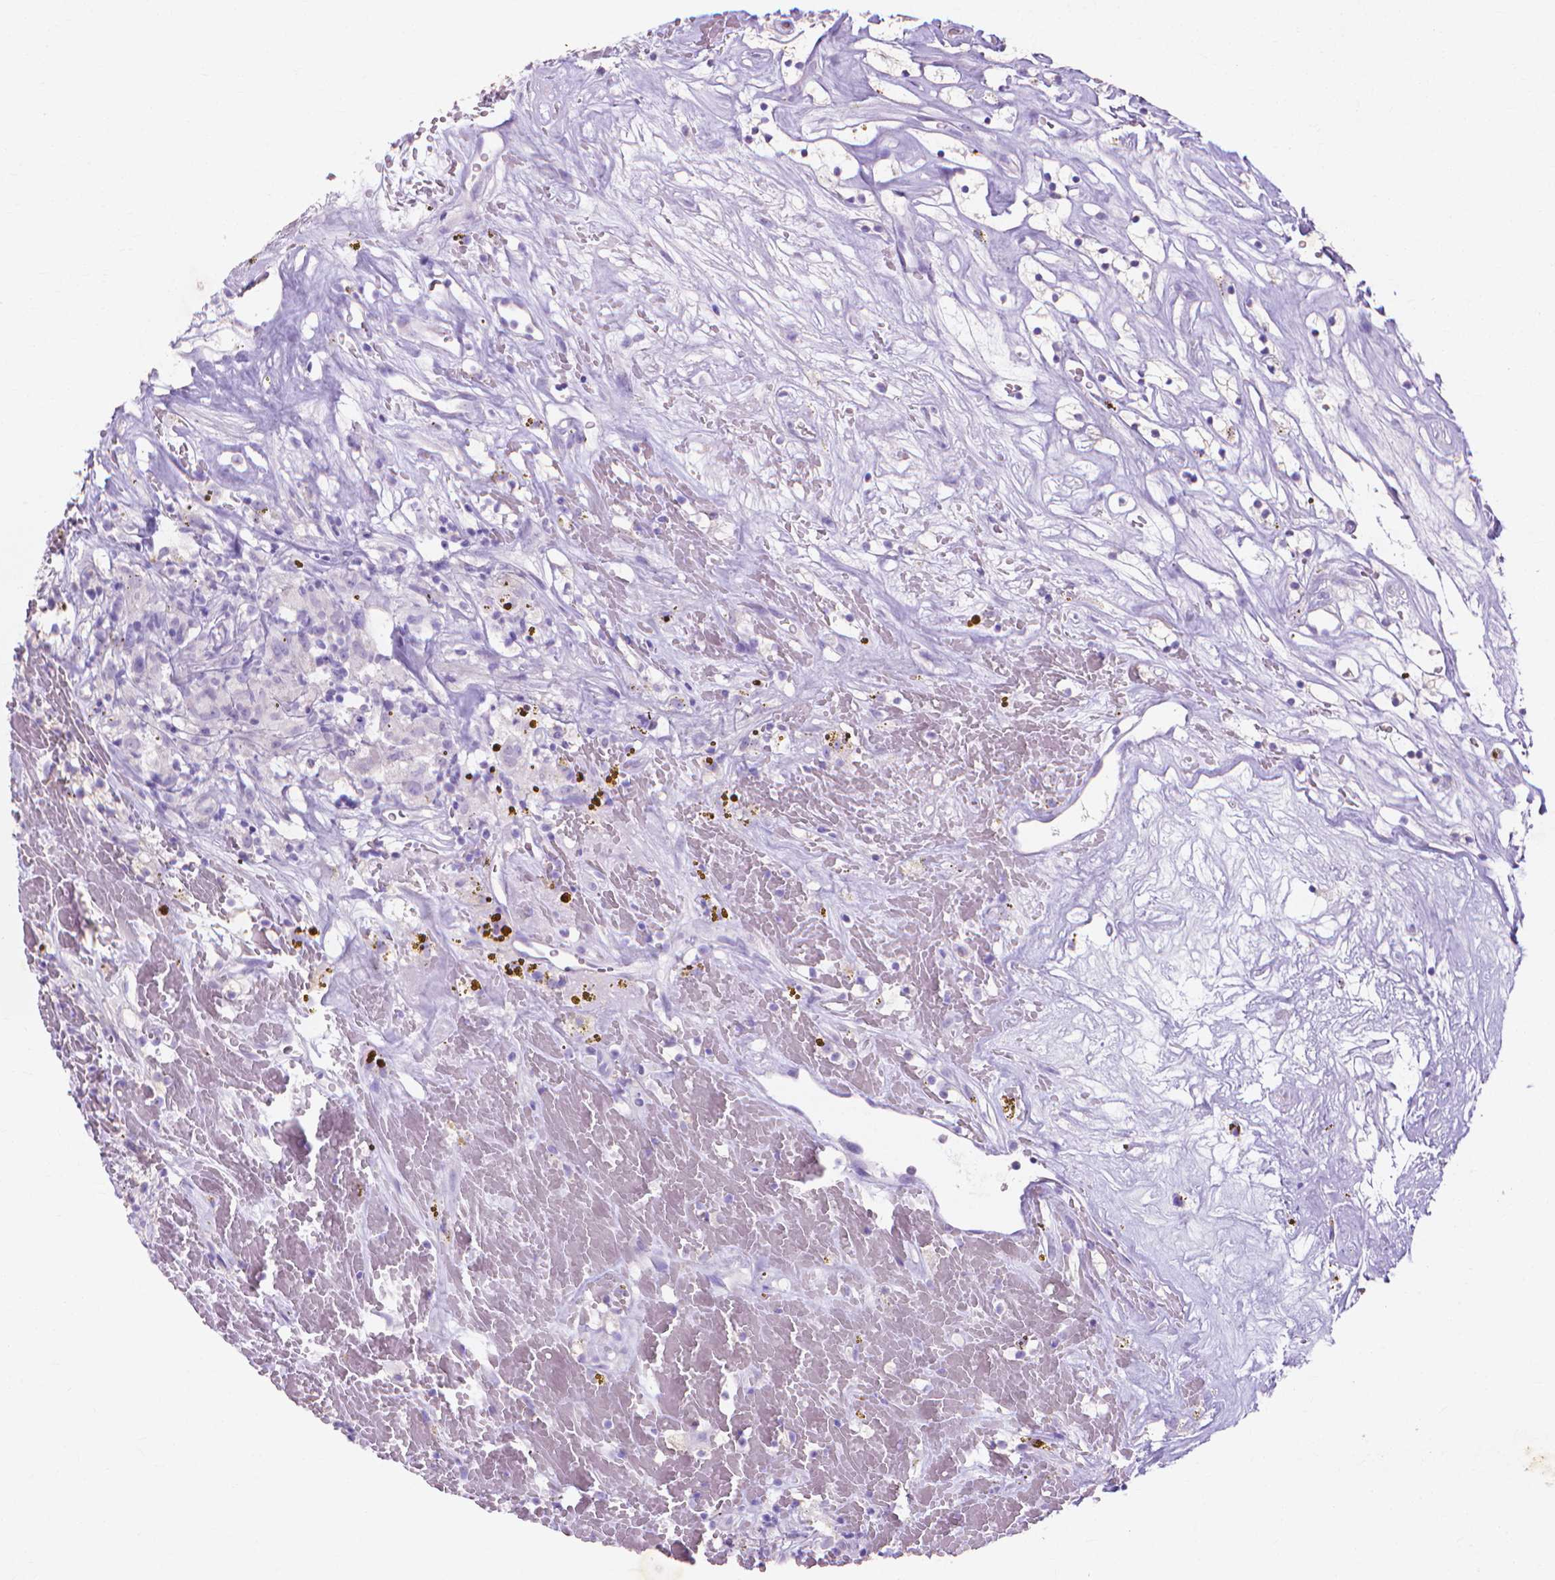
{"staining": {"intensity": "negative", "quantity": "none", "location": "none"}, "tissue": "renal cancer", "cell_type": "Tumor cells", "image_type": "cancer", "snomed": [{"axis": "morphology", "description": "Adenocarcinoma, NOS"}, {"axis": "topography", "description": "Kidney"}], "caption": "This is an immunohistochemistry (IHC) photomicrograph of human adenocarcinoma (renal). There is no expression in tumor cells.", "gene": "MMP11", "patient": {"sex": "female", "age": 64}}